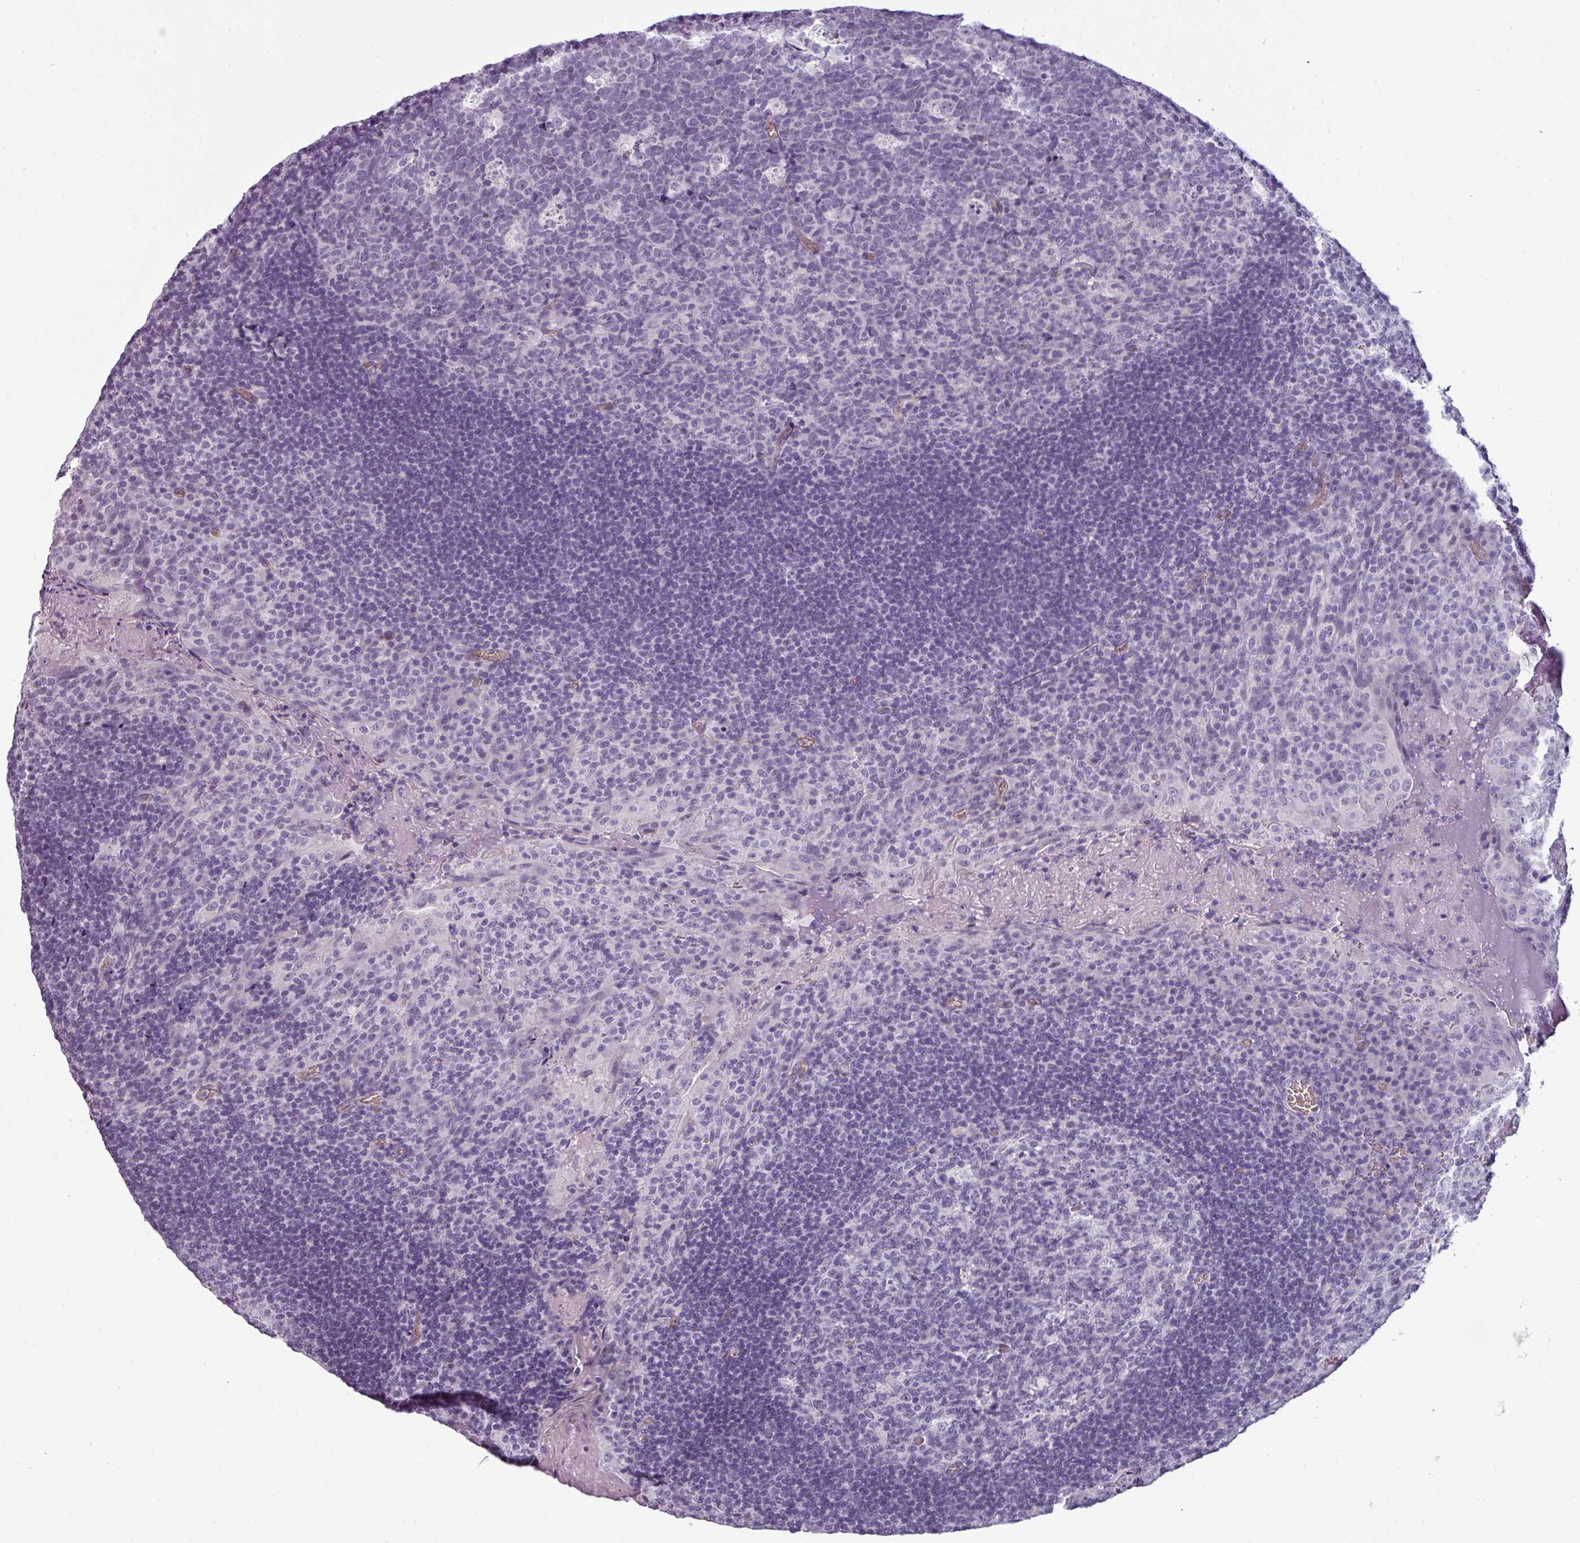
{"staining": {"intensity": "negative", "quantity": "none", "location": "none"}, "tissue": "tonsil", "cell_type": "Germinal center cells", "image_type": "normal", "snomed": [{"axis": "morphology", "description": "Normal tissue, NOS"}, {"axis": "topography", "description": "Tonsil"}], "caption": "Tonsil stained for a protein using immunohistochemistry (IHC) reveals no positivity germinal center cells.", "gene": "AREL1", "patient": {"sex": "male", "age": 17}}